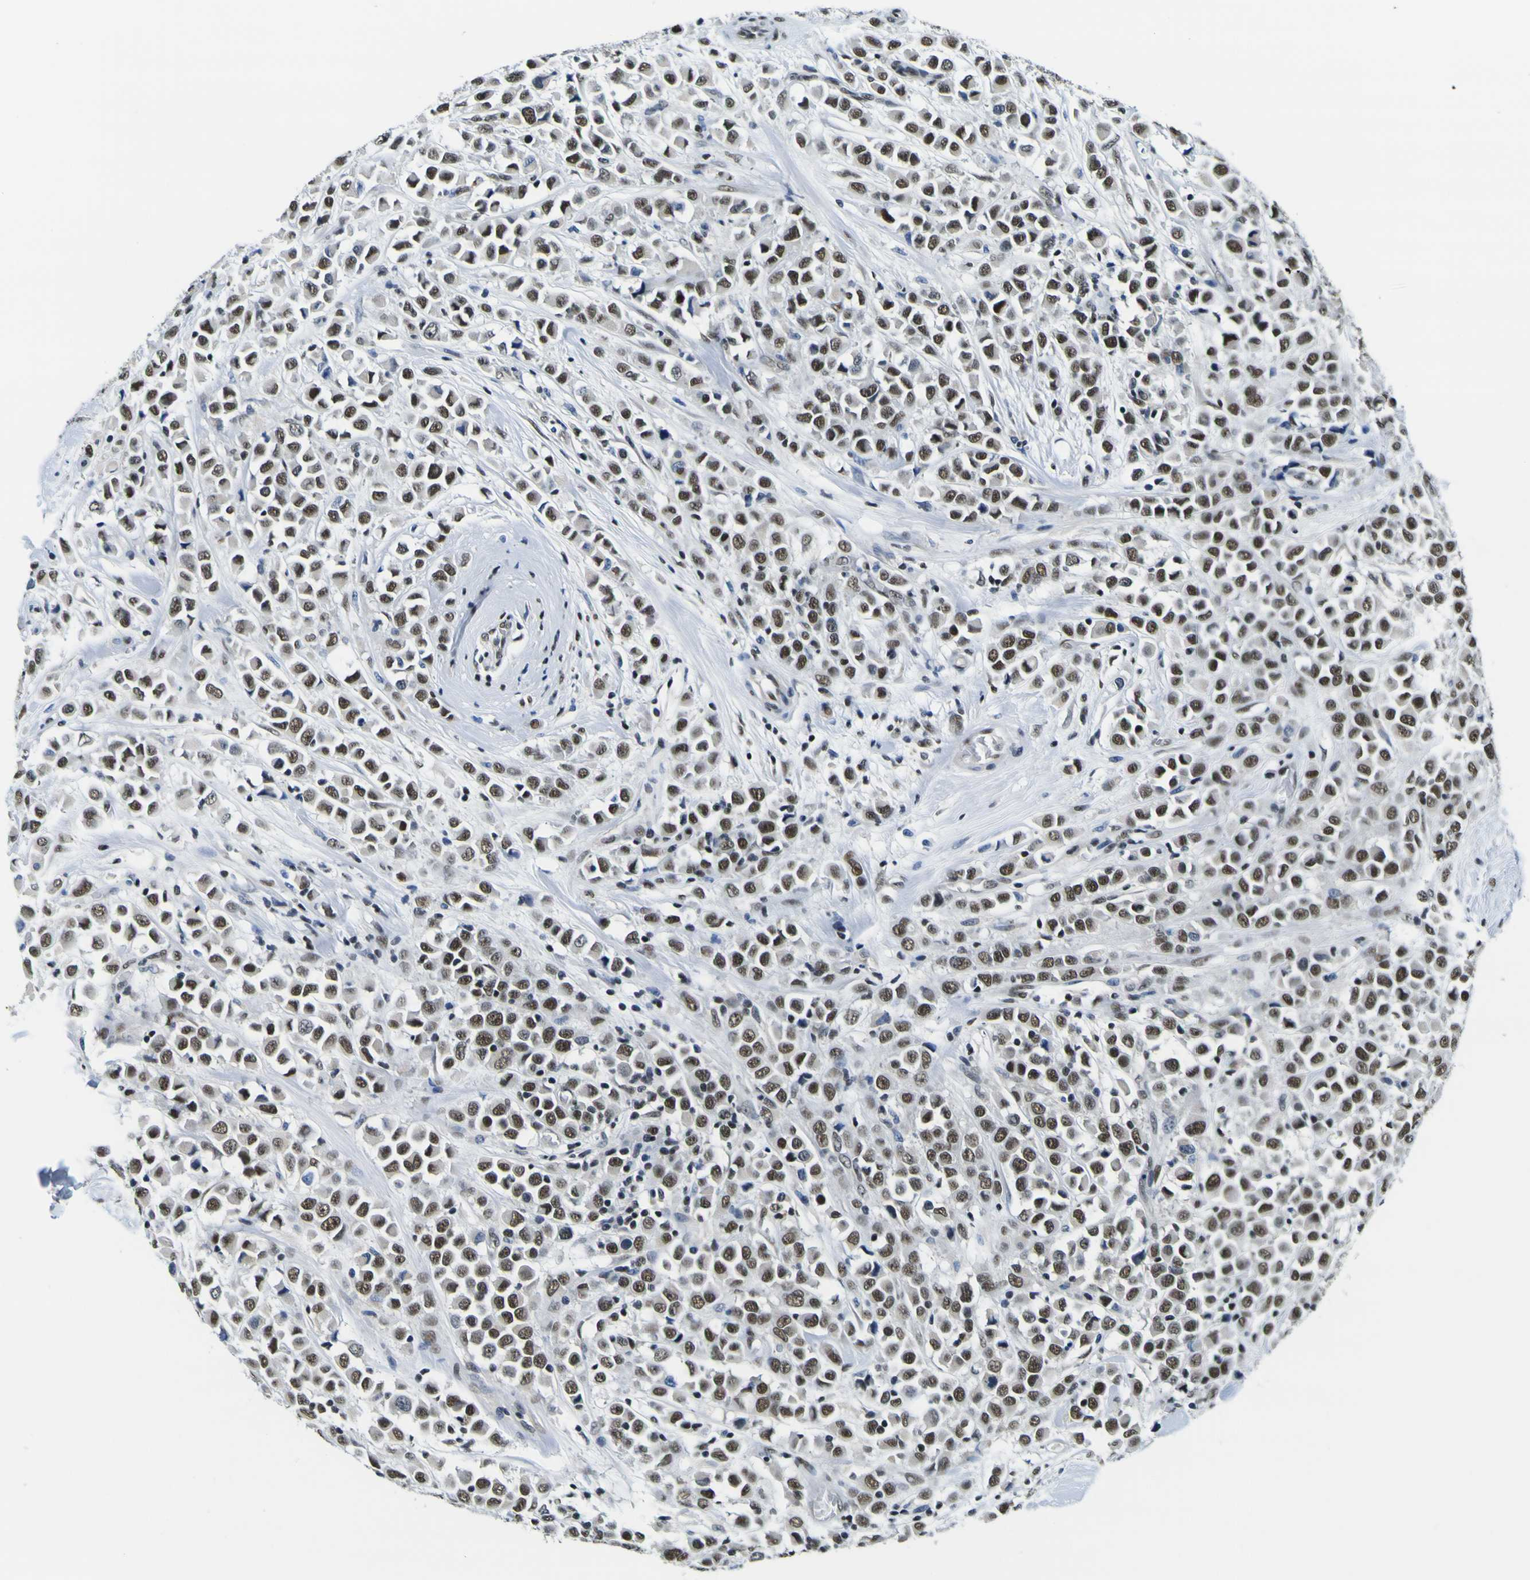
{"staining": {"intensity": "strong", "quantity": ">75%", "location": "nuclear"}, "tissue": "breast cancer", "cell_type": "Tumor cells", "image_type": "cancer", "snomed": [{"axis": "morphology", "description": "Duct carcinoma"}, {"axis": "topography", "description": "Breast"}], "caption": "Human intraductal carcinoma (breast) stained with a protein marker reveals strong staining in tumor cells.", "gene": "SP1", "patient": {"sex": "female", "age": 61}}